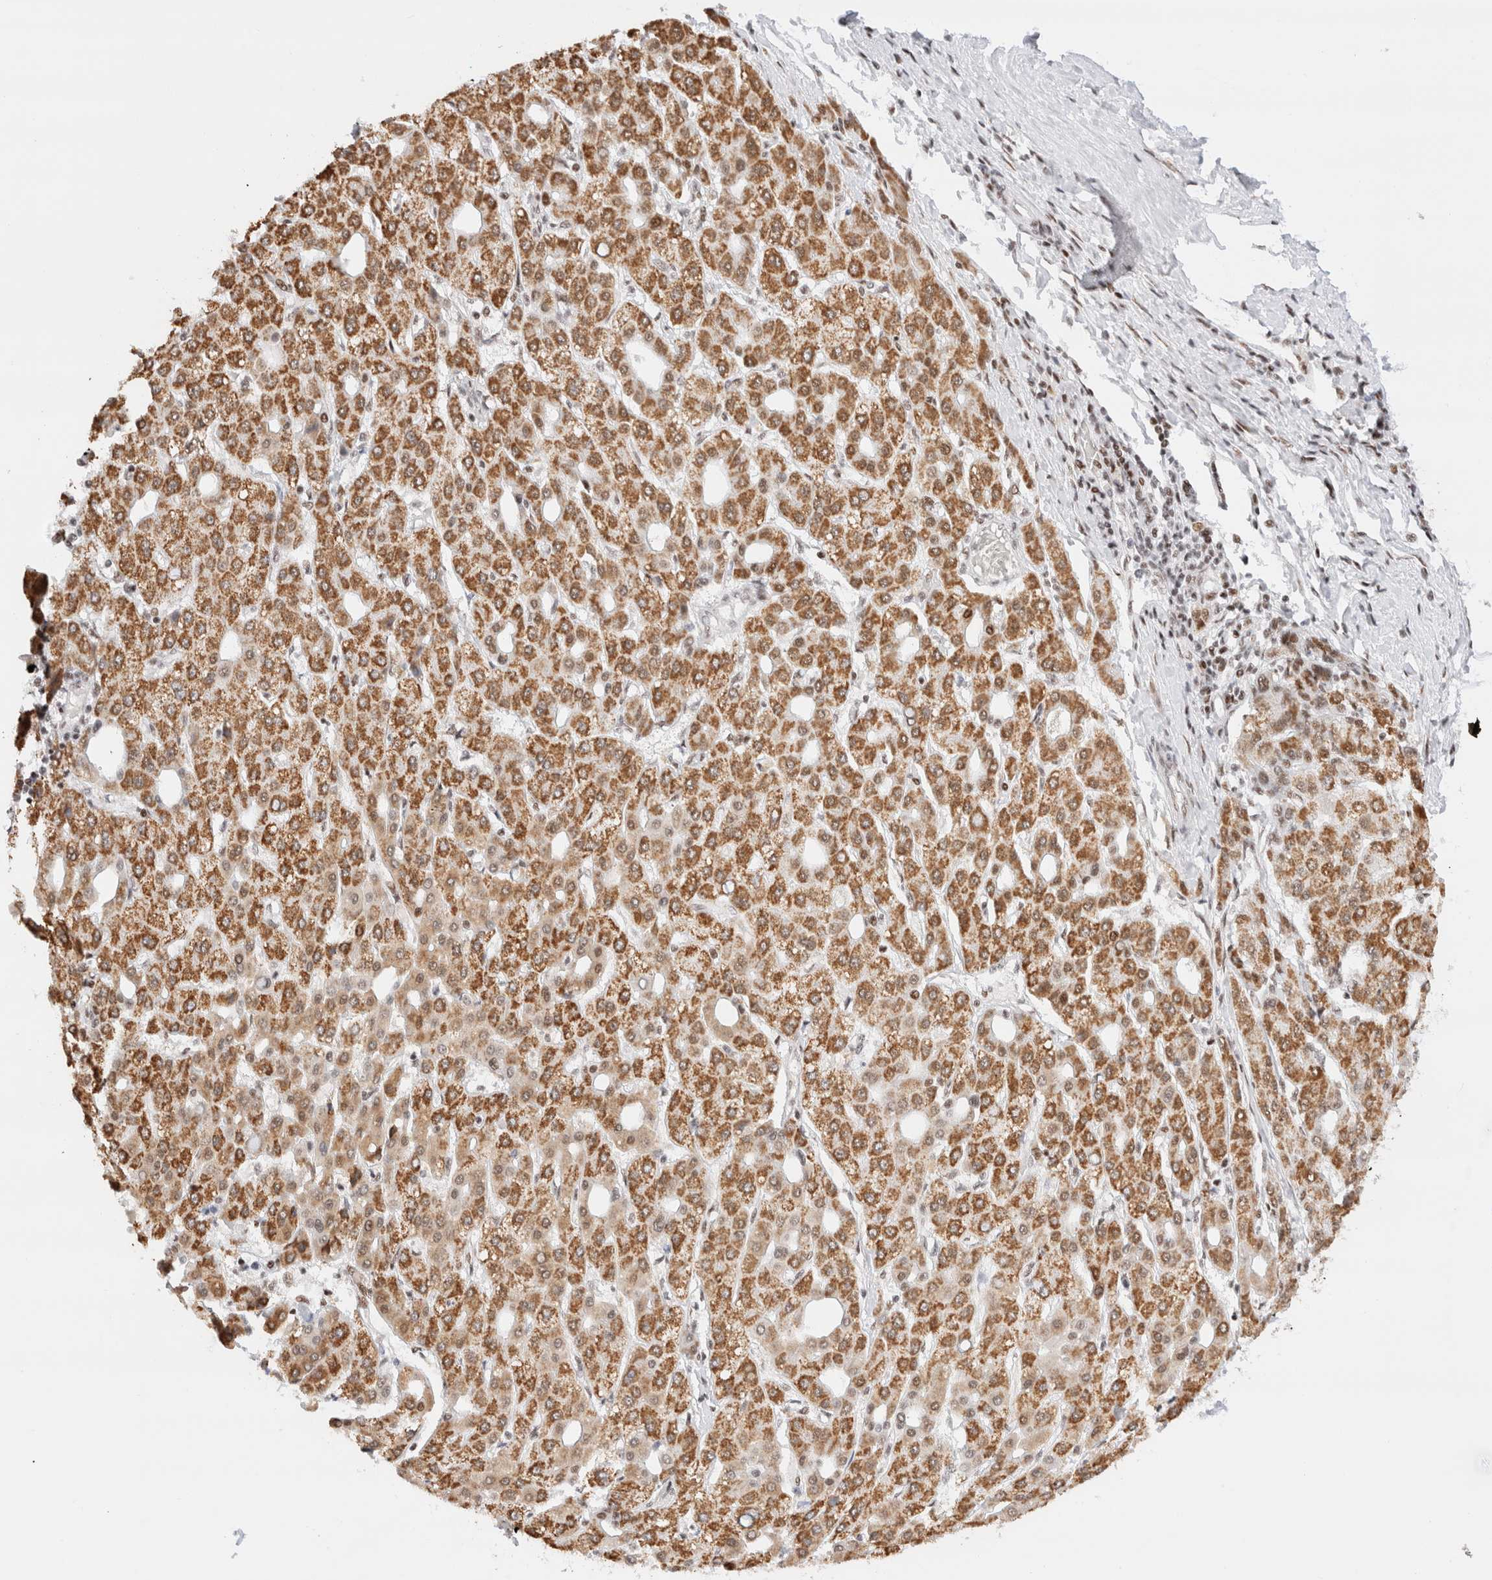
{"staining": {"intensity": "moderate", "quantity": ">75%", "location": "cytoplasmic/membranous,nuclear"}, "tissue": "liver cancer", "cell_type": "Tumor cells", "image_type": "cancer", "snomed": [{"axis": "morphology", "description": "Carcinoma, Hepatocellular, NOS"}, {"axis": "topography", "description": "Liver"}], "caption": "Immunohistochemical staining of human liver hepatocellular carcinoma displays moderate cytoplasmic/membranous and nuclear protein staining in approximately >75% of tumor cells.", "gene": "ZNF282", "patient": {"sex": "male", "age": 65}}